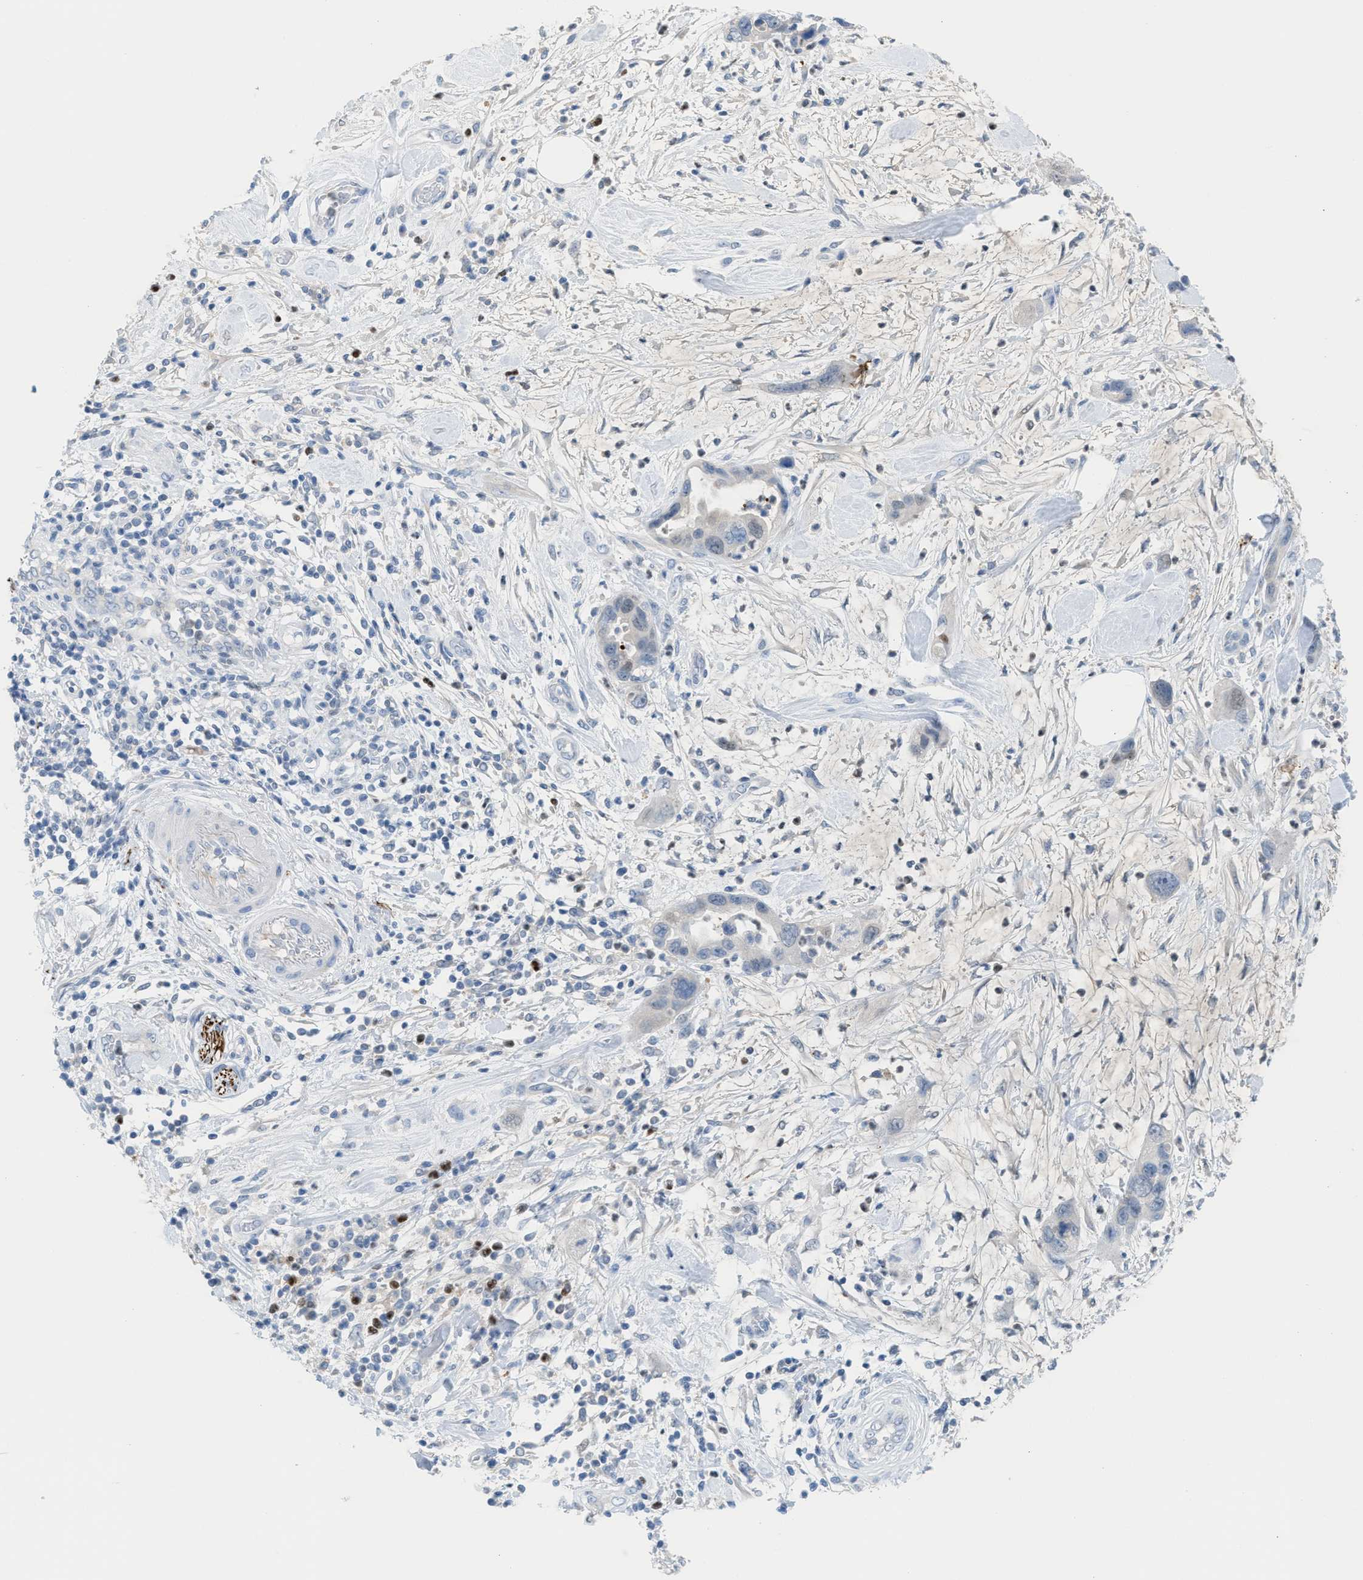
{"staining": {"intensity": "weak", "quantity": "<25%", "location": "cytoplasmic/membranous"}, "tissue": "pancreatic cancer", "cell_type": "Tumor cells", "image_type": "cancer", "snomed": [{"axis": "morphology", "description": "Adenocarcinoma, NOS"}, {"axis": "topography", "description": "Pancreas"}], "caption": "DAB (3,3'-diaminobenzidine) immunohistochemical staining of pancreatic cancer demonstrates no significant positivity in tumor cells.", "gene": "PPM1D", "patient": {"sex": "female", "age": 70}}